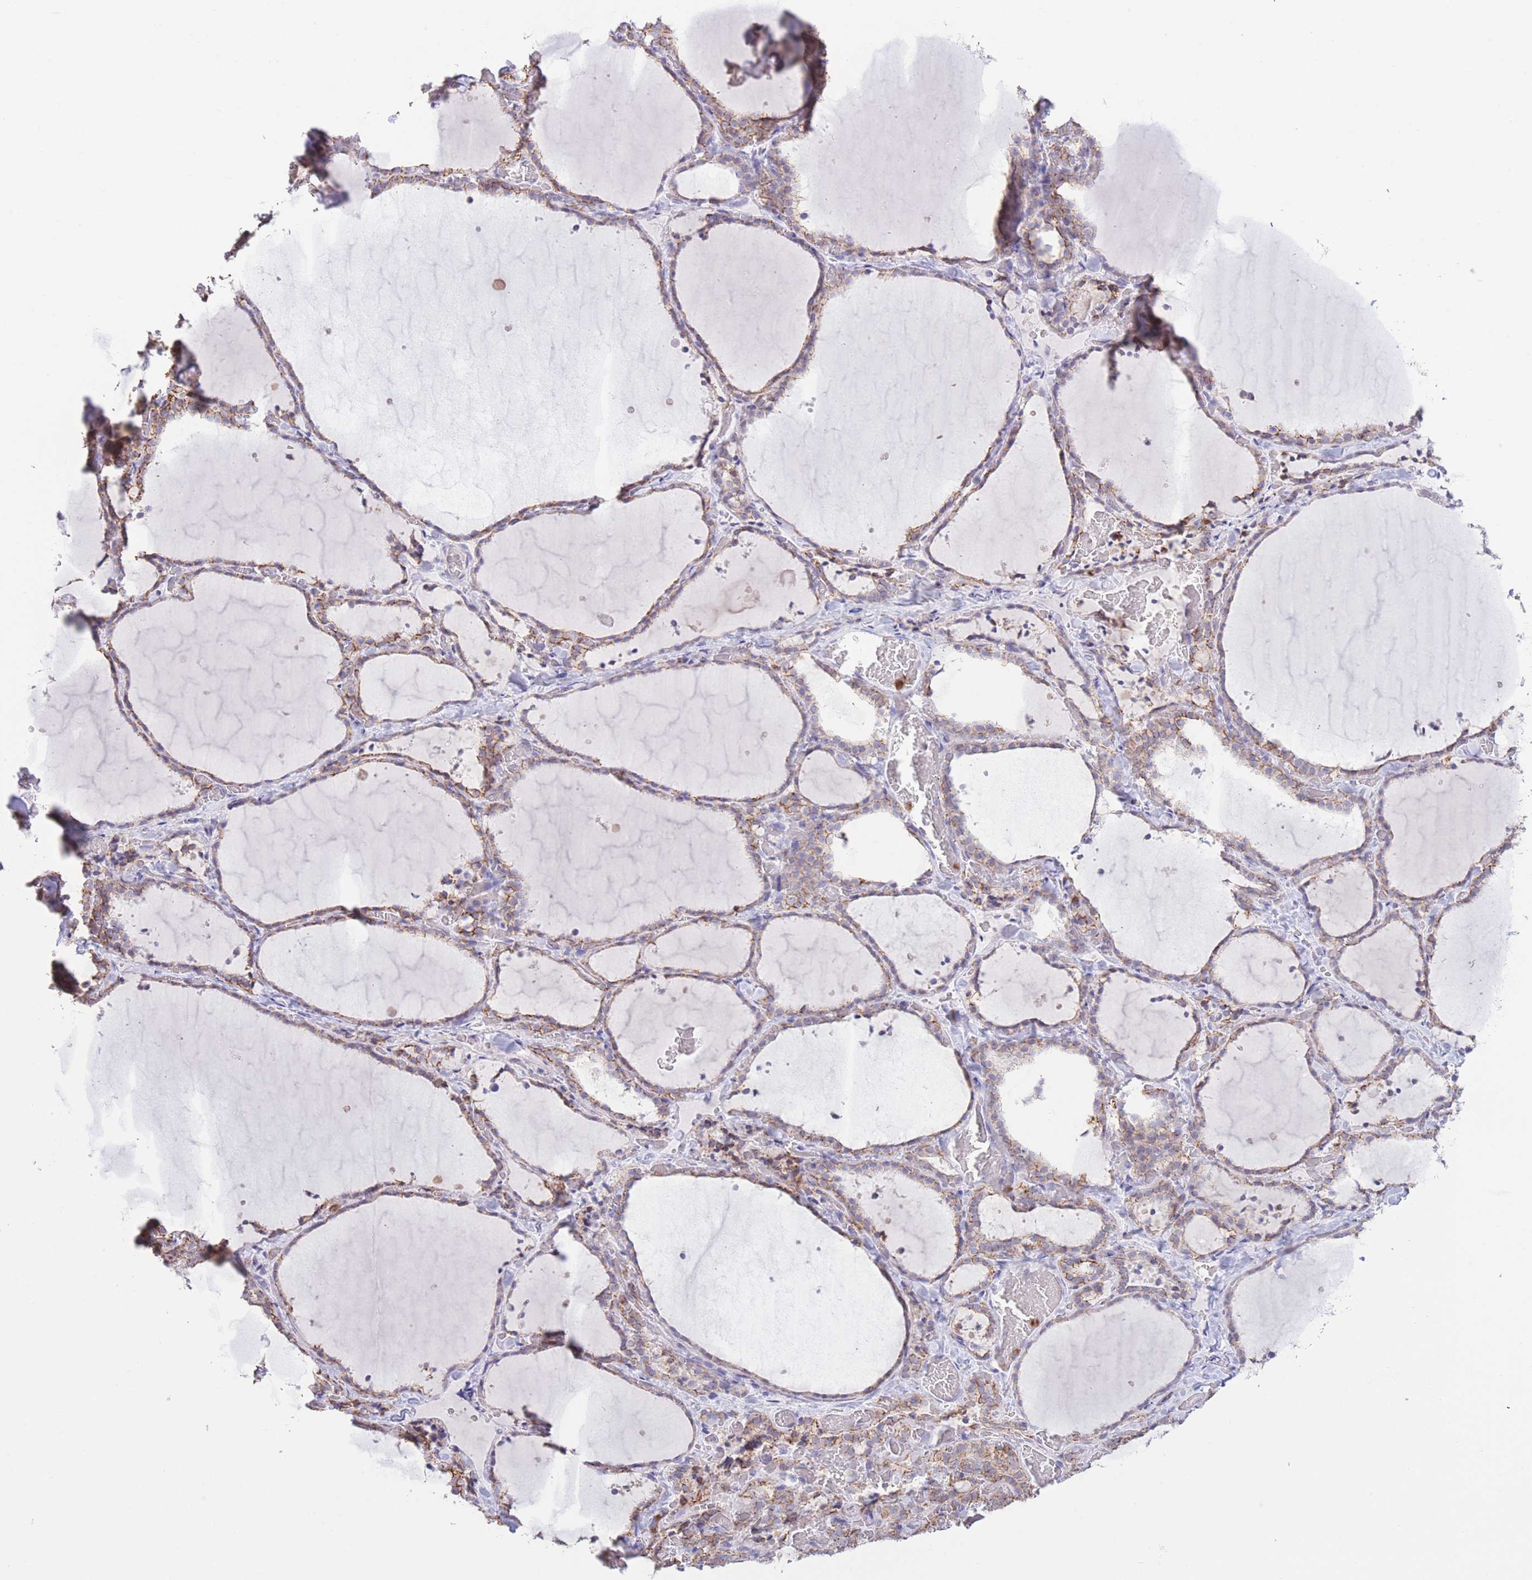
{"staining": {"intensity": "moderate", "quantity": "25%-75%", "location": "cytoplasmic/membranous"}, "tissue": "thyroid gland", "cell_type": "Glandular cells", "image_type": "normal", "snomed": [{"axis": "morphology", "description": "Normal tissue, NOS"}, {"axis": "topography", "description": "Thyroid gland"}], "caption": "Immunohistochemical staining of benign thyroid gland displays medium levels of moderate cytoplasmic/membranous positivity in about 25%-75% of glandular cells. (IHC, brightfield microscopy, high magnification).", "gene": "LCLAT1", "patient": {"sex": "female", "age": 22}}